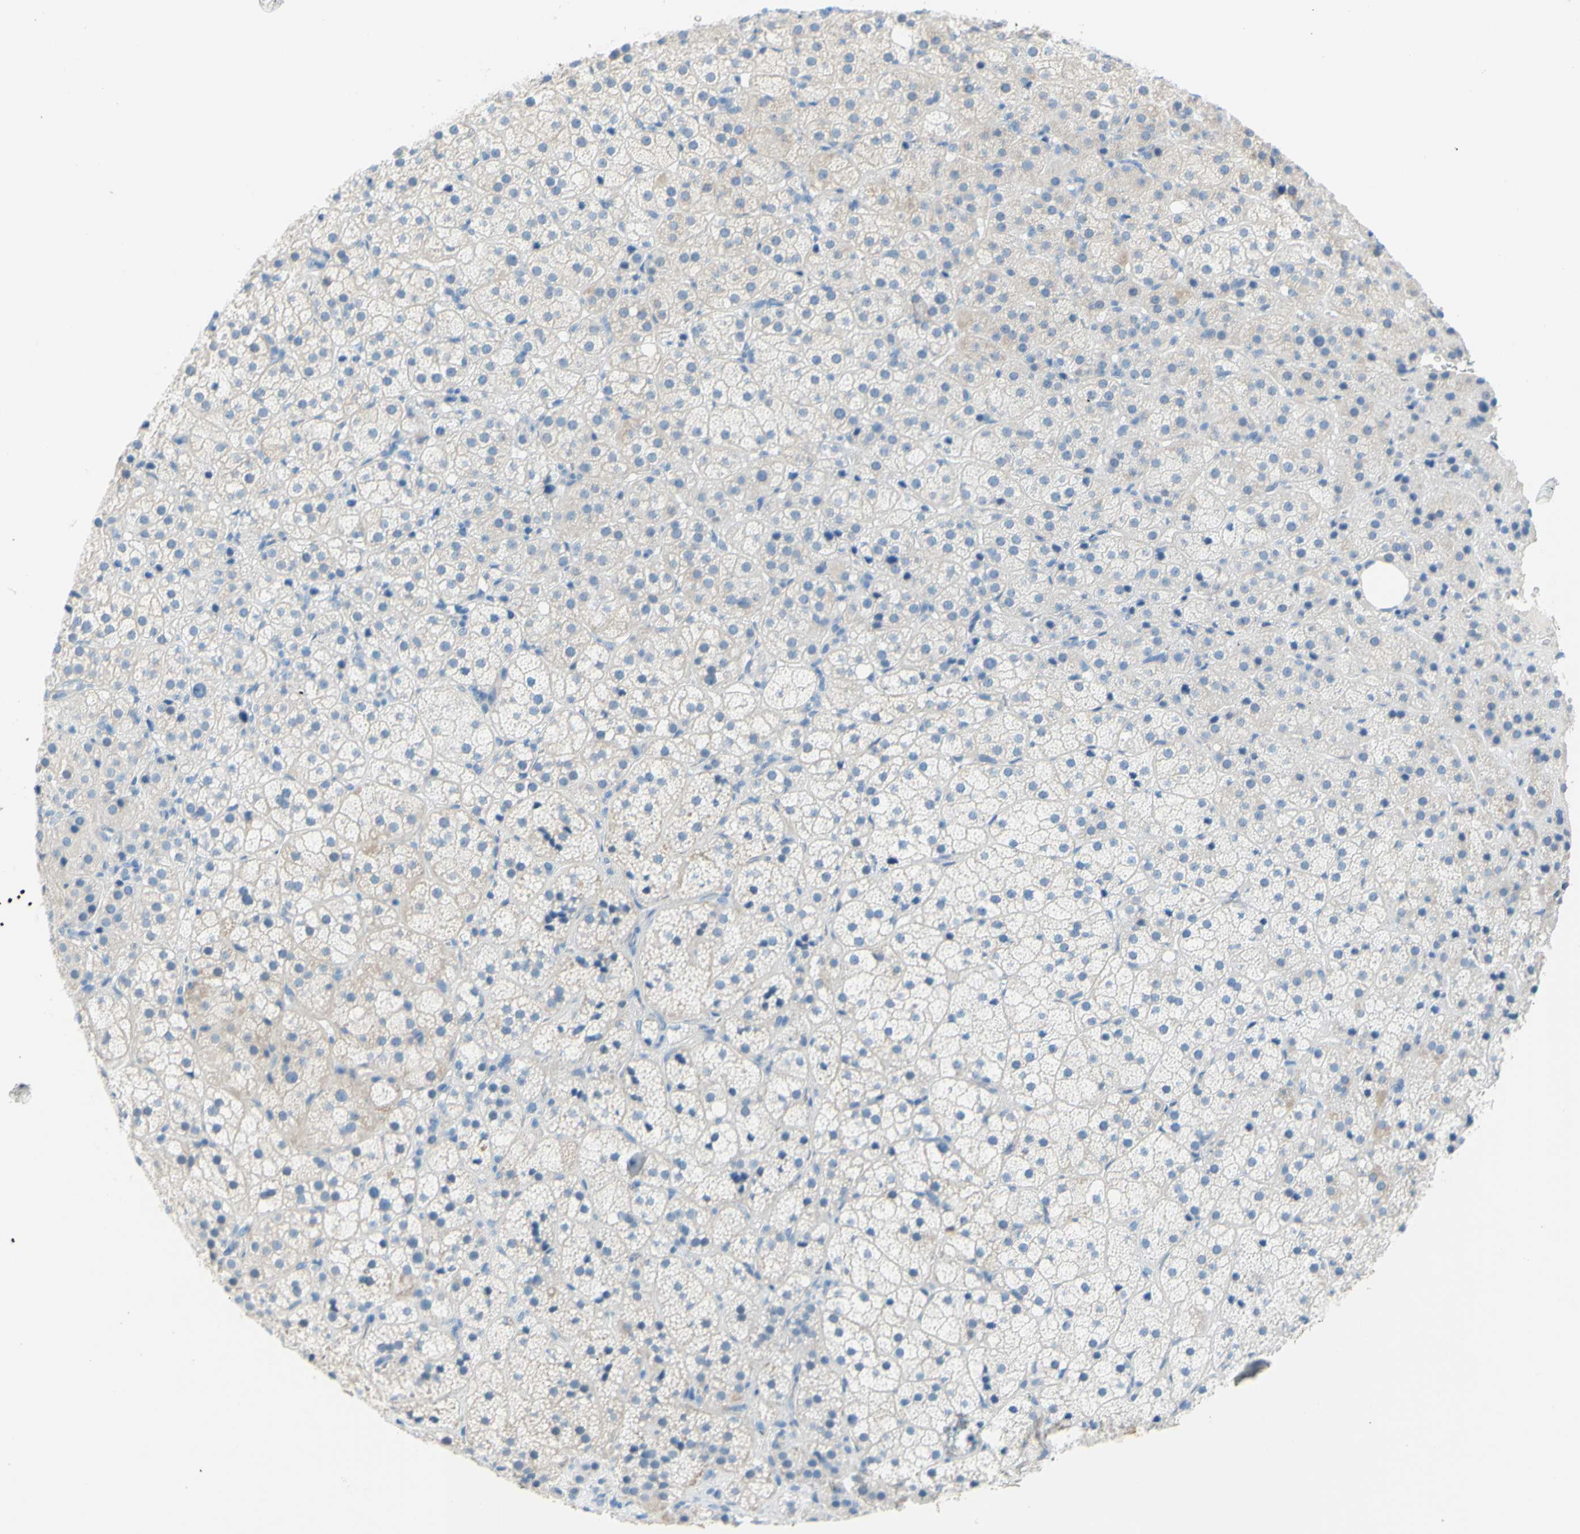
{"staining": {"intensity": "weak", "quantity": "<25%", "location": "cytoplasmic/membranous"}, "tissue": "adrenal gland", "cell_type": "Glandular cells", "image_type": "normal", "snomed": [{"axis": "morphology", "description": "Normal tissue, NOS"}, {"axis": "topography", "description": "Adrenal gland"}], "caption": "High magnification brightfield microscopy of normal adrenal gland stained with DAB (3,3'-diaminobenzidine) (brown) and counterstained with hematoxylin (blue): glandular cells show no significant staining.", "gene": "SLC1A2", "patient": {"sex": "female", "age": 57}}